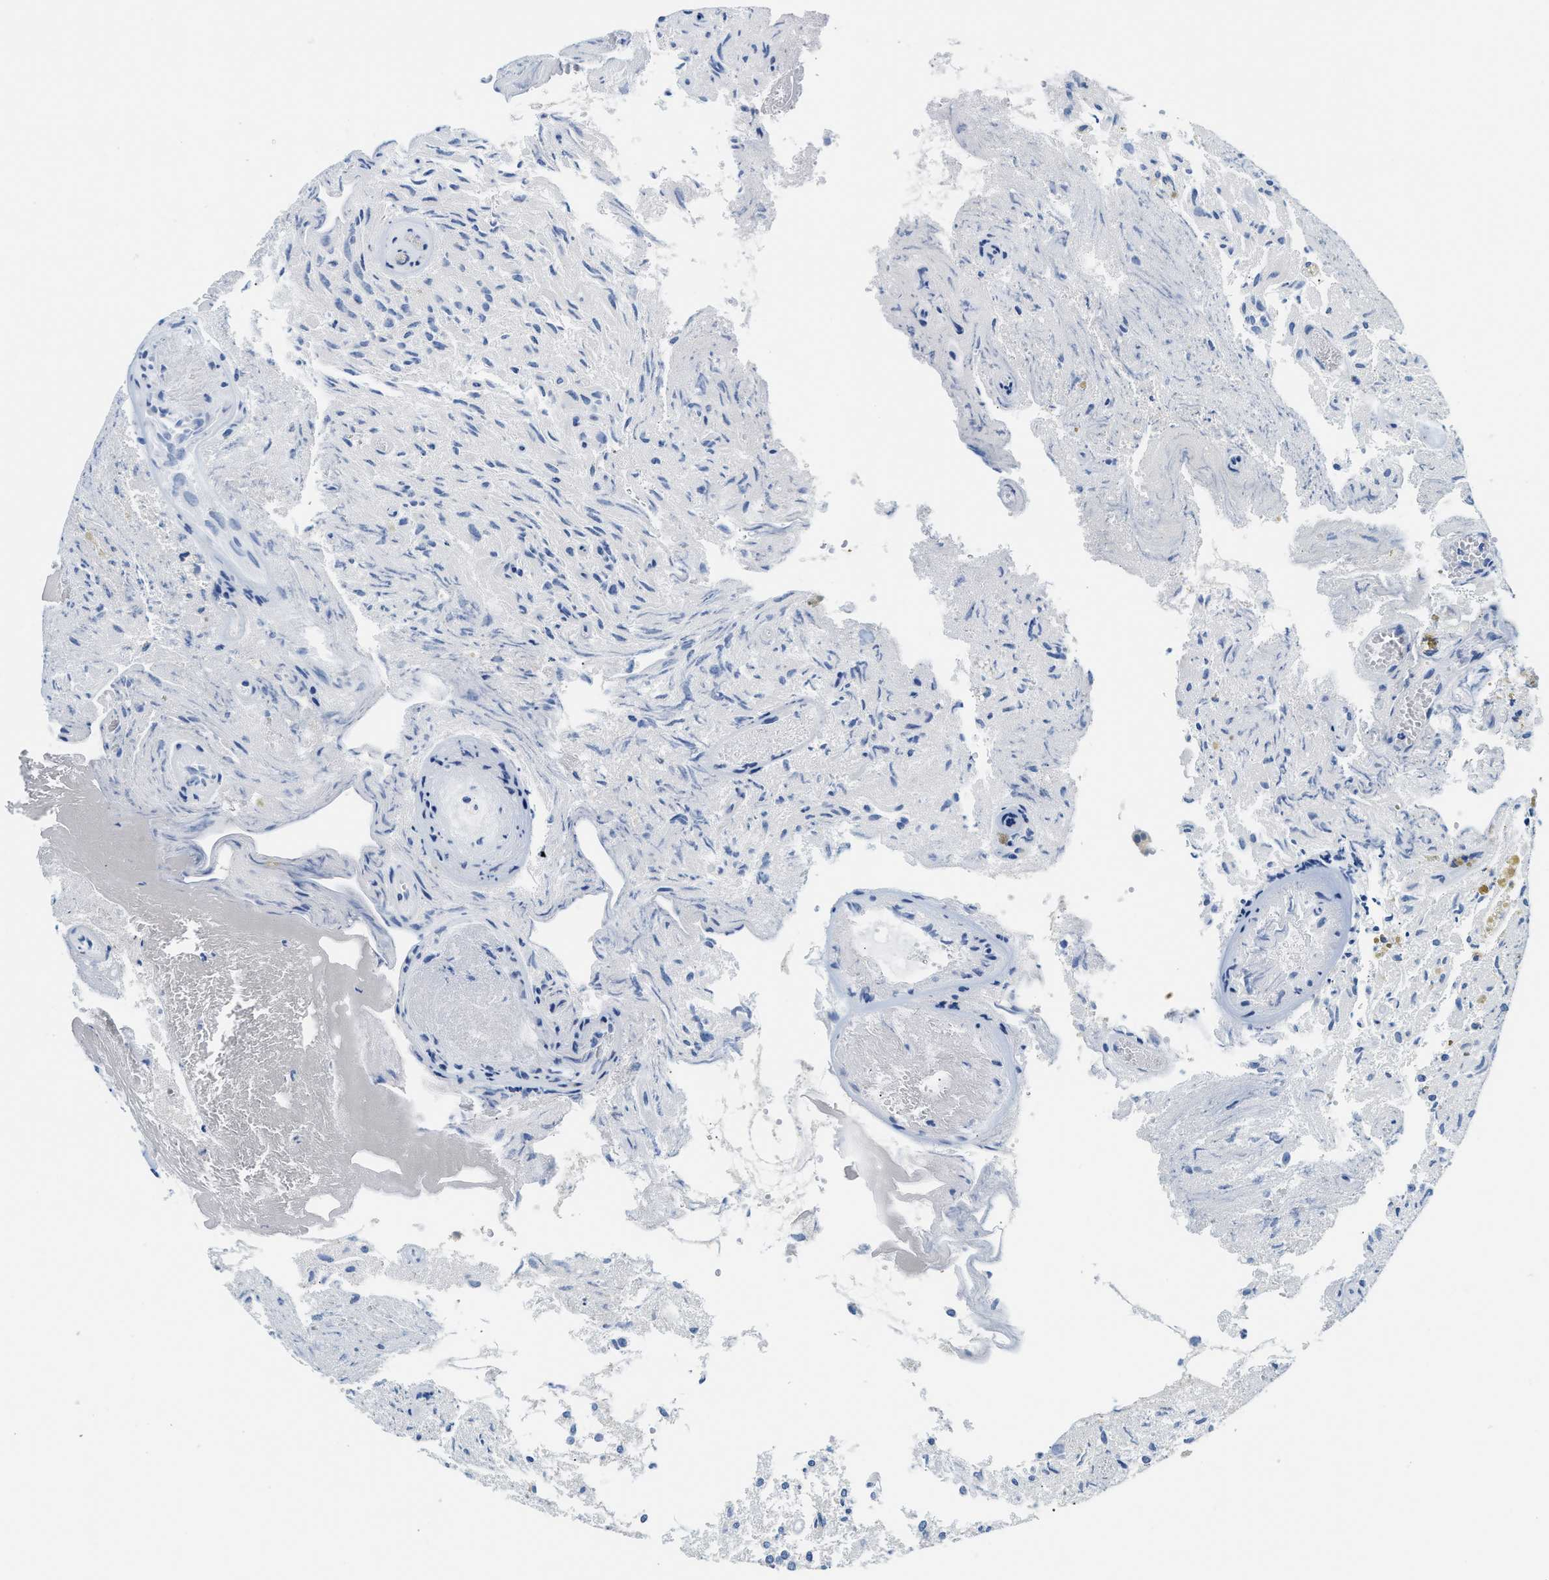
{"staining": {"intensity": "negative", "quantity": "none", "location": "none"}, "tissue": "glioma", "cell_type": "Tumor cells", "image_type": "cancer", "snomed": [{"axis": "morphology", "description": "Glioma, malignant, High grade"}, {"axis": "topography", "description": "Brain"}], "caption": "Immunohistochemistry (IHC) histopathology image of neoplastic tissue: glioma stained with DAB (3,3'-diaminobenzidine) shows no significant protein positivity in tumor cells. (DAB (3,3'-diaminobenzidine) immunohistochemistry (IHC) with hematoxylin counter stain).", "gene": "CLGN", "patient": {"sex": "female", "age": 59}}